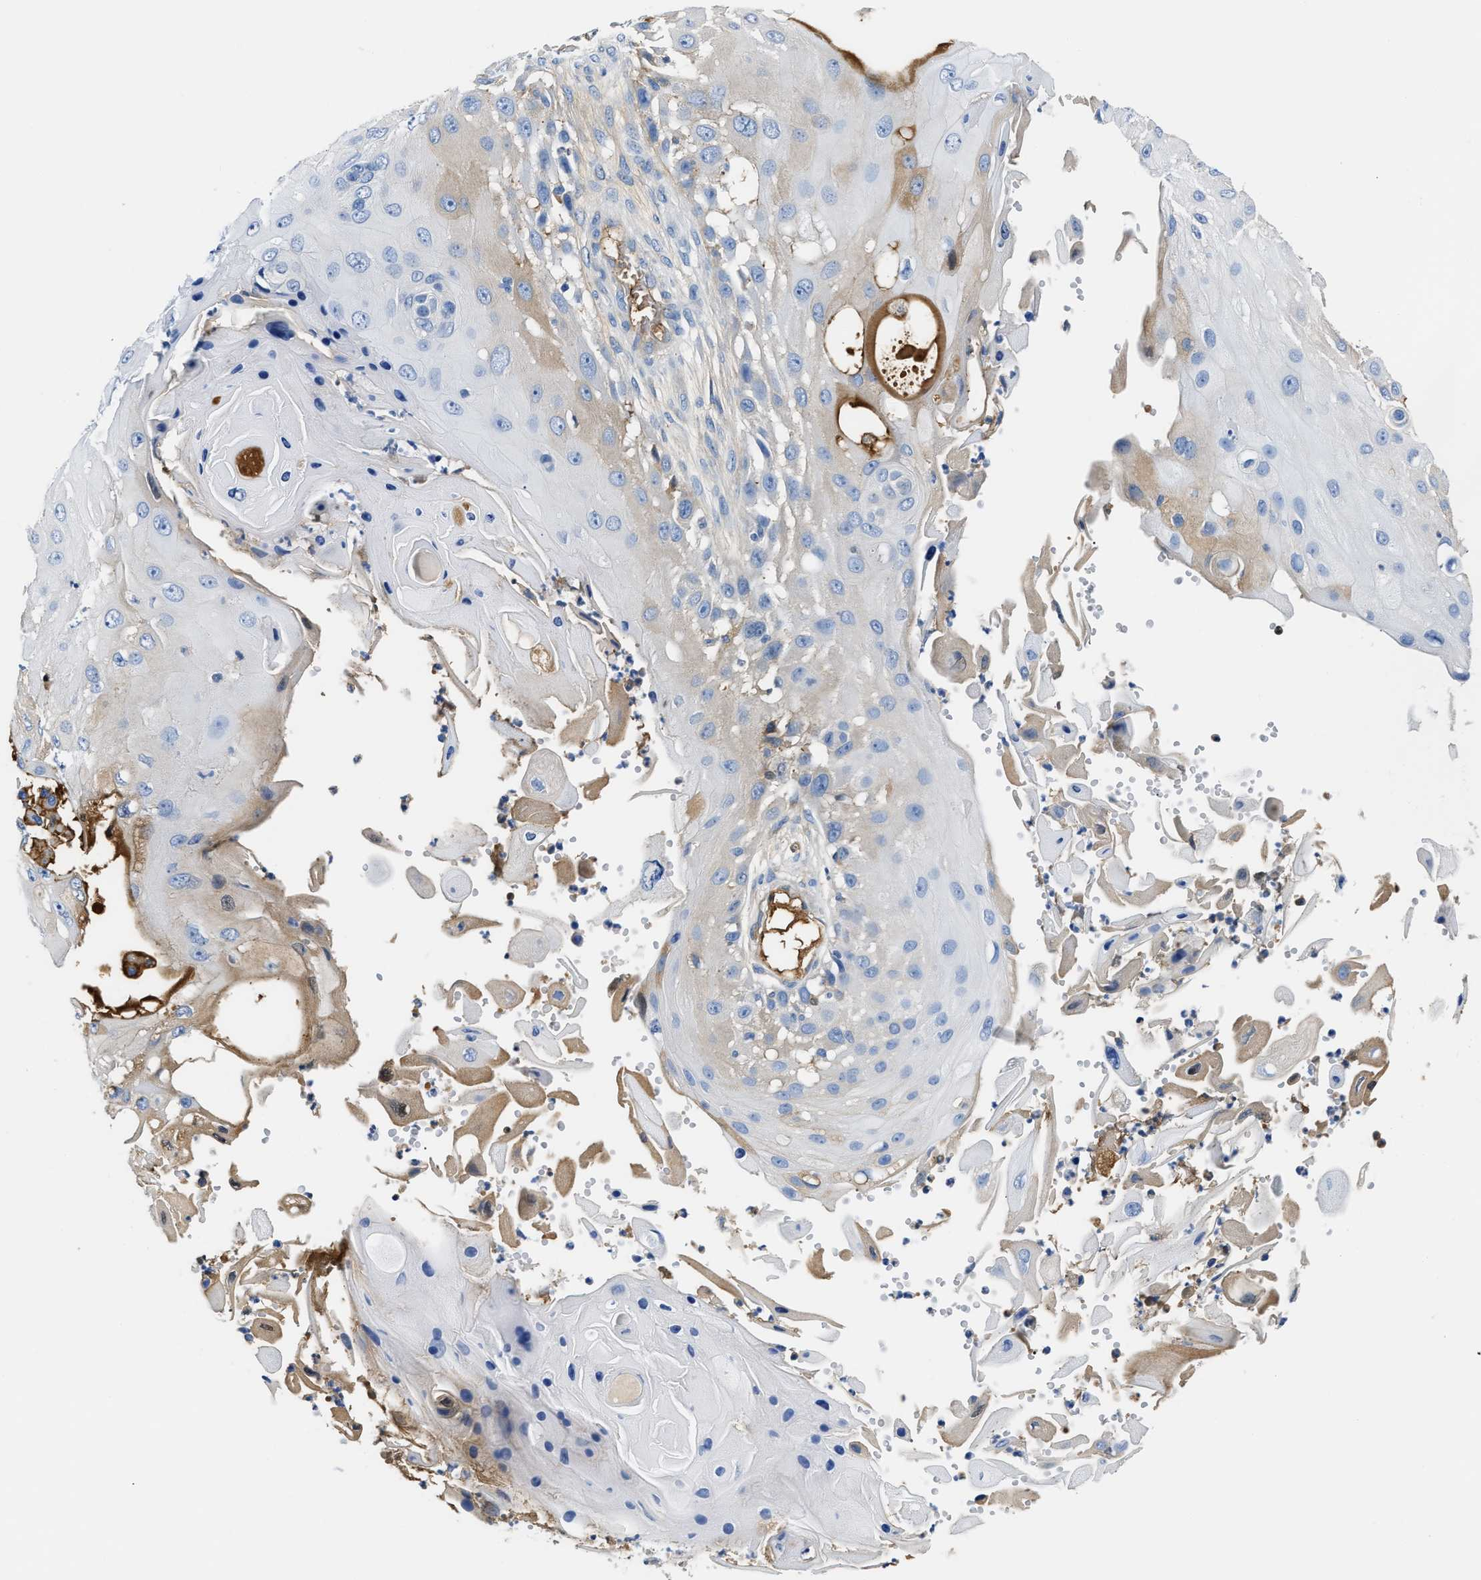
{"staining": {"intensity": "weak", "quantity": "<25%", "location": "cytoplasmic/membranous"}, "tissue": "skin cancer", "cell_type": "Tumor cells", "image_type": "cancer", "snomed": [{"axis": "morphology", "description": "Squamous cell carcinoma, NOS"}, {"axis": "topography", "description": "Skin"}], "caption": "Immunohistochemistry image of neoplastic tissue: human skin cancer (squamous cell carcinoma) stained with DAB (3,3'-diaminobenzidine) reveals no significant protein positivity in tumor cells.", "gene": "GC", "patient": {"sex": "female", "age": 44}}